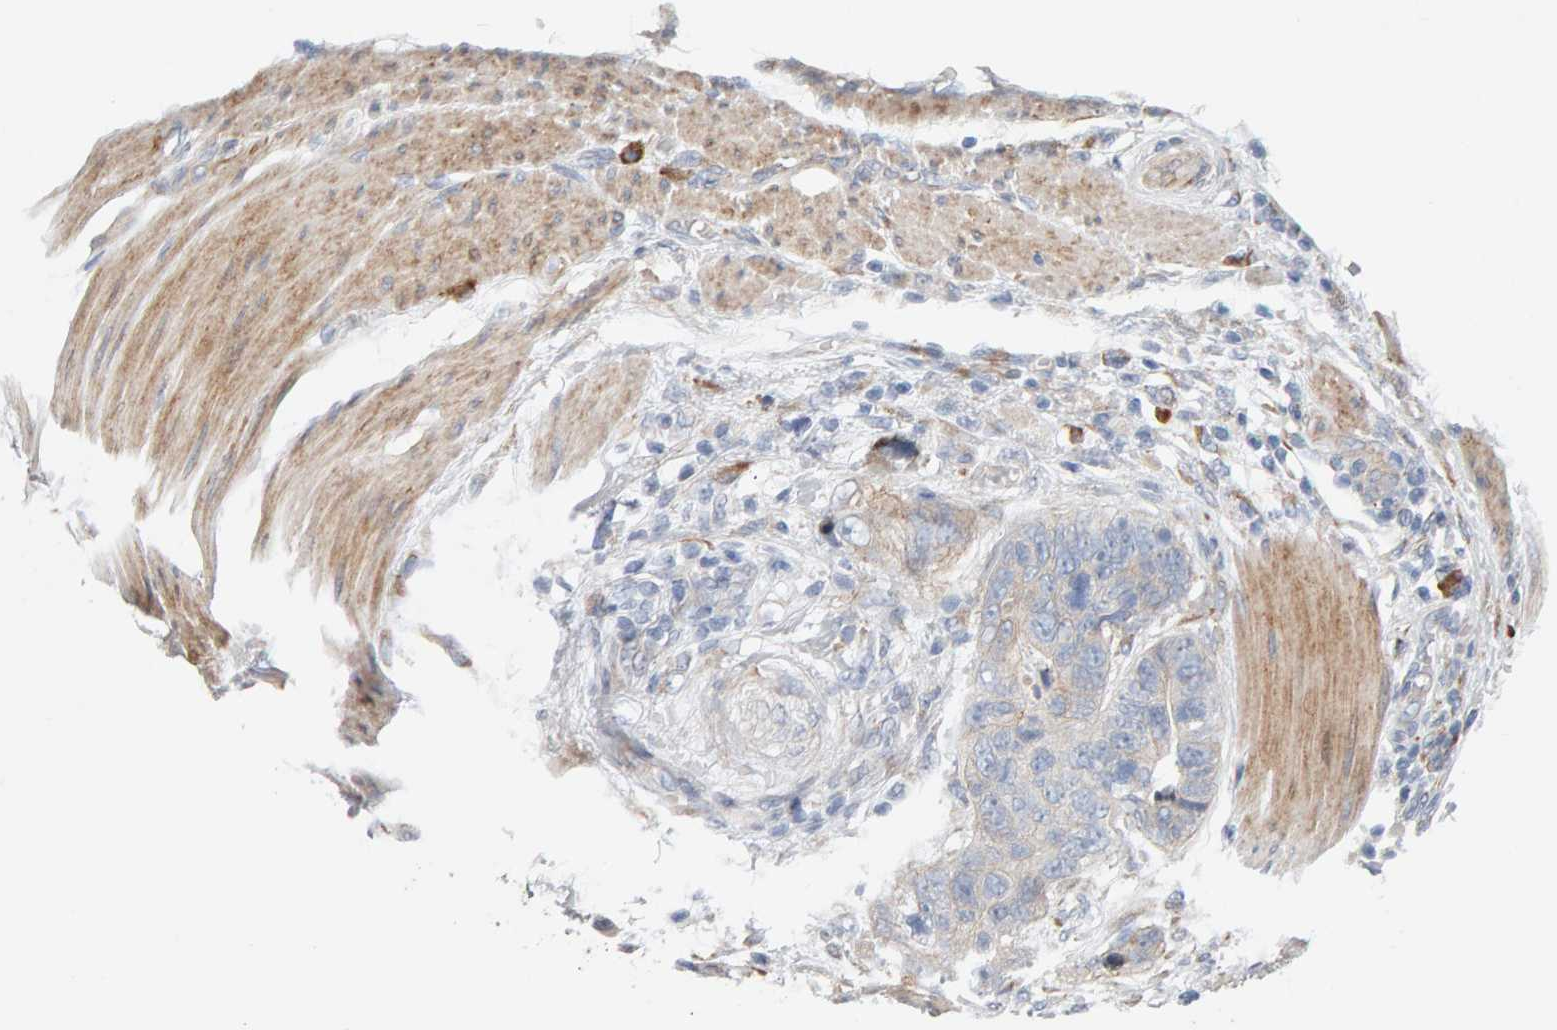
{"staining": {"intensity": "weak", "quantity": "<25%", "location": "cytoplasmic/membranous"}, "tissue": "stomach cancer", "cell_type": "Tumor cells", "image_type": "cancer", "snomed": [{"axis": "morphology", "description": "Normal tissue, NOS"}, {"axis": "morphology", "description": "Adenocarcinoma, NOS"}, {"axis": "topography", "description": "Stomach"}], "caption": "The image exhibits no significant positivity in tumor cells of adenocarcinoma (stomach).", "gene": "ENGASE", "patient": {"sex": "female", "age": 89}}